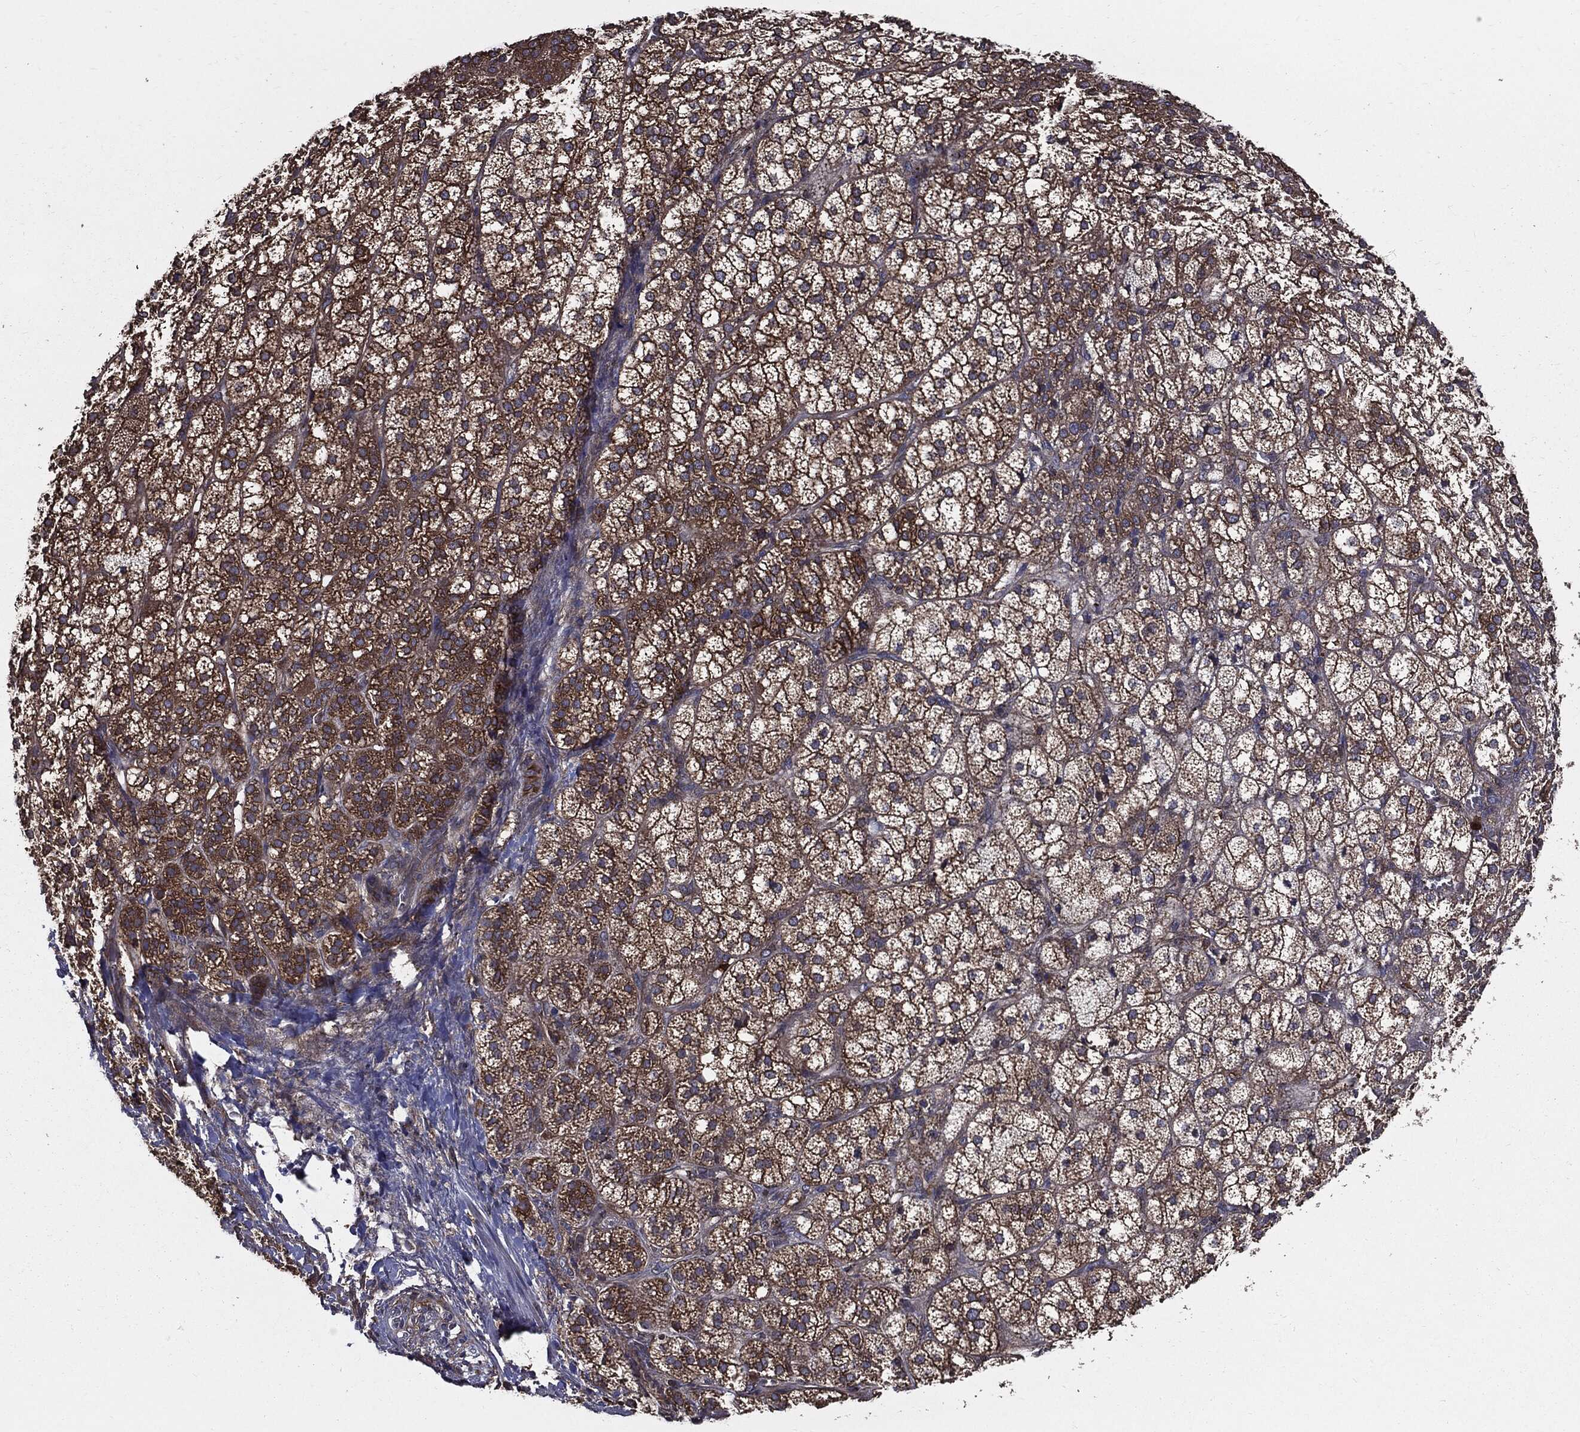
{"staining": {"intensity": "strong", "quantity": "25%-75%", "location": "cytoplasmic/membranous"}, "tissue": "adrenal gland", "cell_type": "Glandular cells", "image_type": "normal", "snomed": [{"axis": "morphology", "description": "Normal tissue, NOS"}, {"axis": "topography", "description": "Adrenal gland"}], "caption": "A high amount of strong cytoplasmic/membranous staining is seen in approximately 25%-75% of glandular cells in unremarkable adrenal gland. (Stains: DAB in brown, nuclei in blue, Microscopy: brightfield microscopy at high magnification).", "gene": "PDCD6IP", "patient": {"sex": "female", "age": 60}}